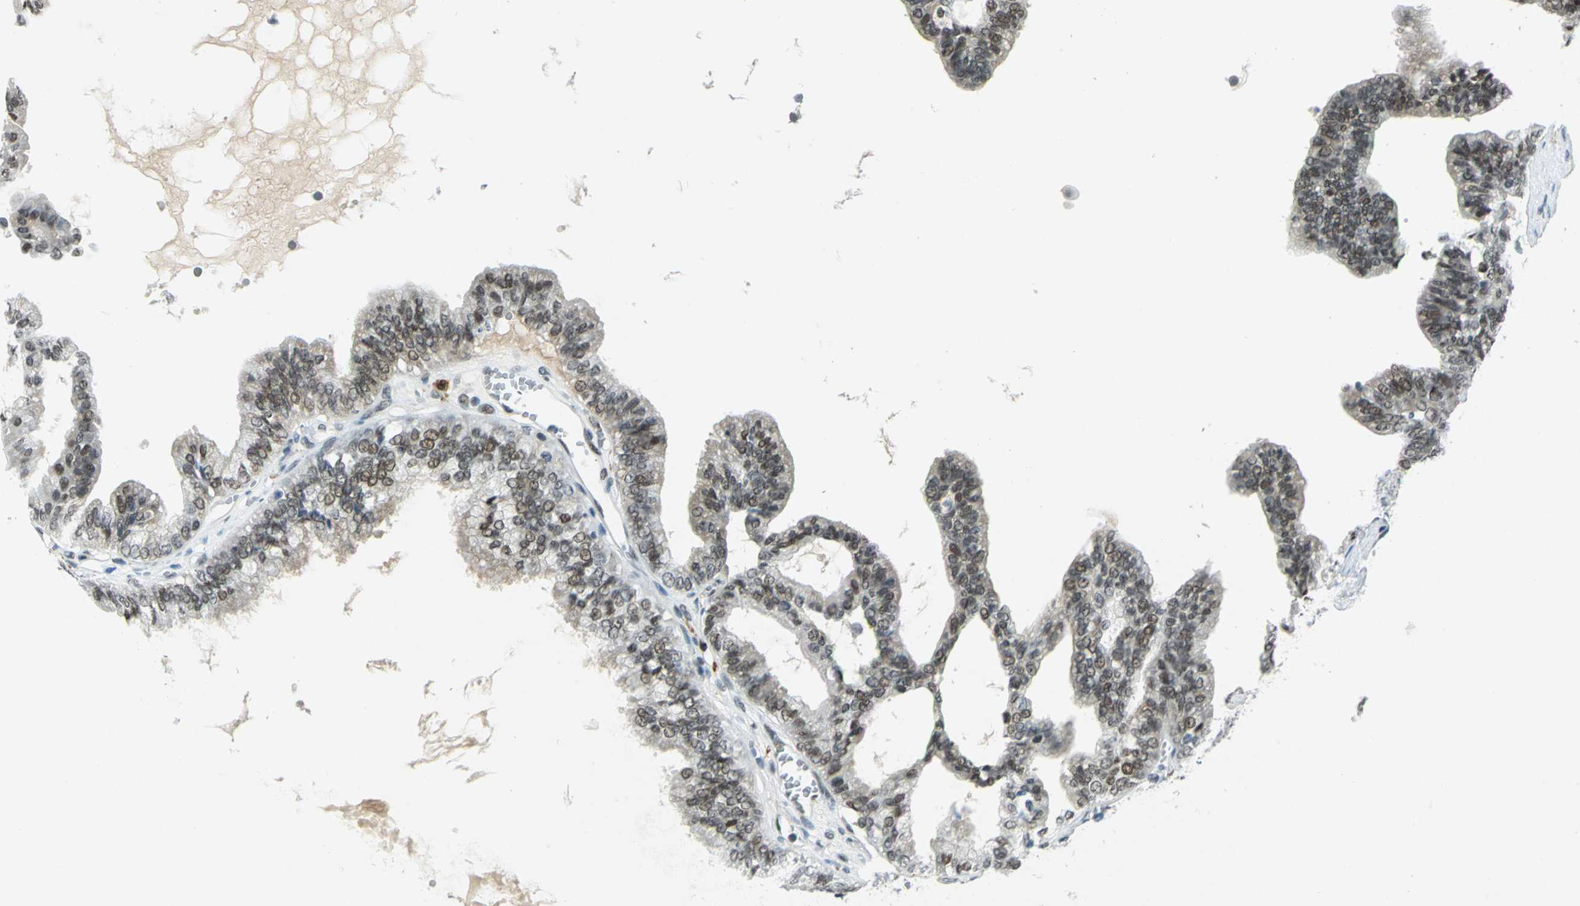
{"staining": {"intensity": "strong", "quantity": ">75%", "location": "nuclear"}, "tissue": "ovarian cancer", "cell_type": "Tumor cells", "image_type": "cancer", "snomed": [{"axis": "morphology", "description": "Carcinoma, NOS"}, {"axis": "morphology", "description": "Carcinoma, endometroid"}, {"axis": "topography", "description": "Ovary"}], "caption": "Protein staining by immunohistochemistry exhibits strong nuclear expression in about >75% of tumor cells in ovarian cancer (endometroid carcinoma).", "gene": "MTMR10", "patient": {"sex": "female", "age": 50}}